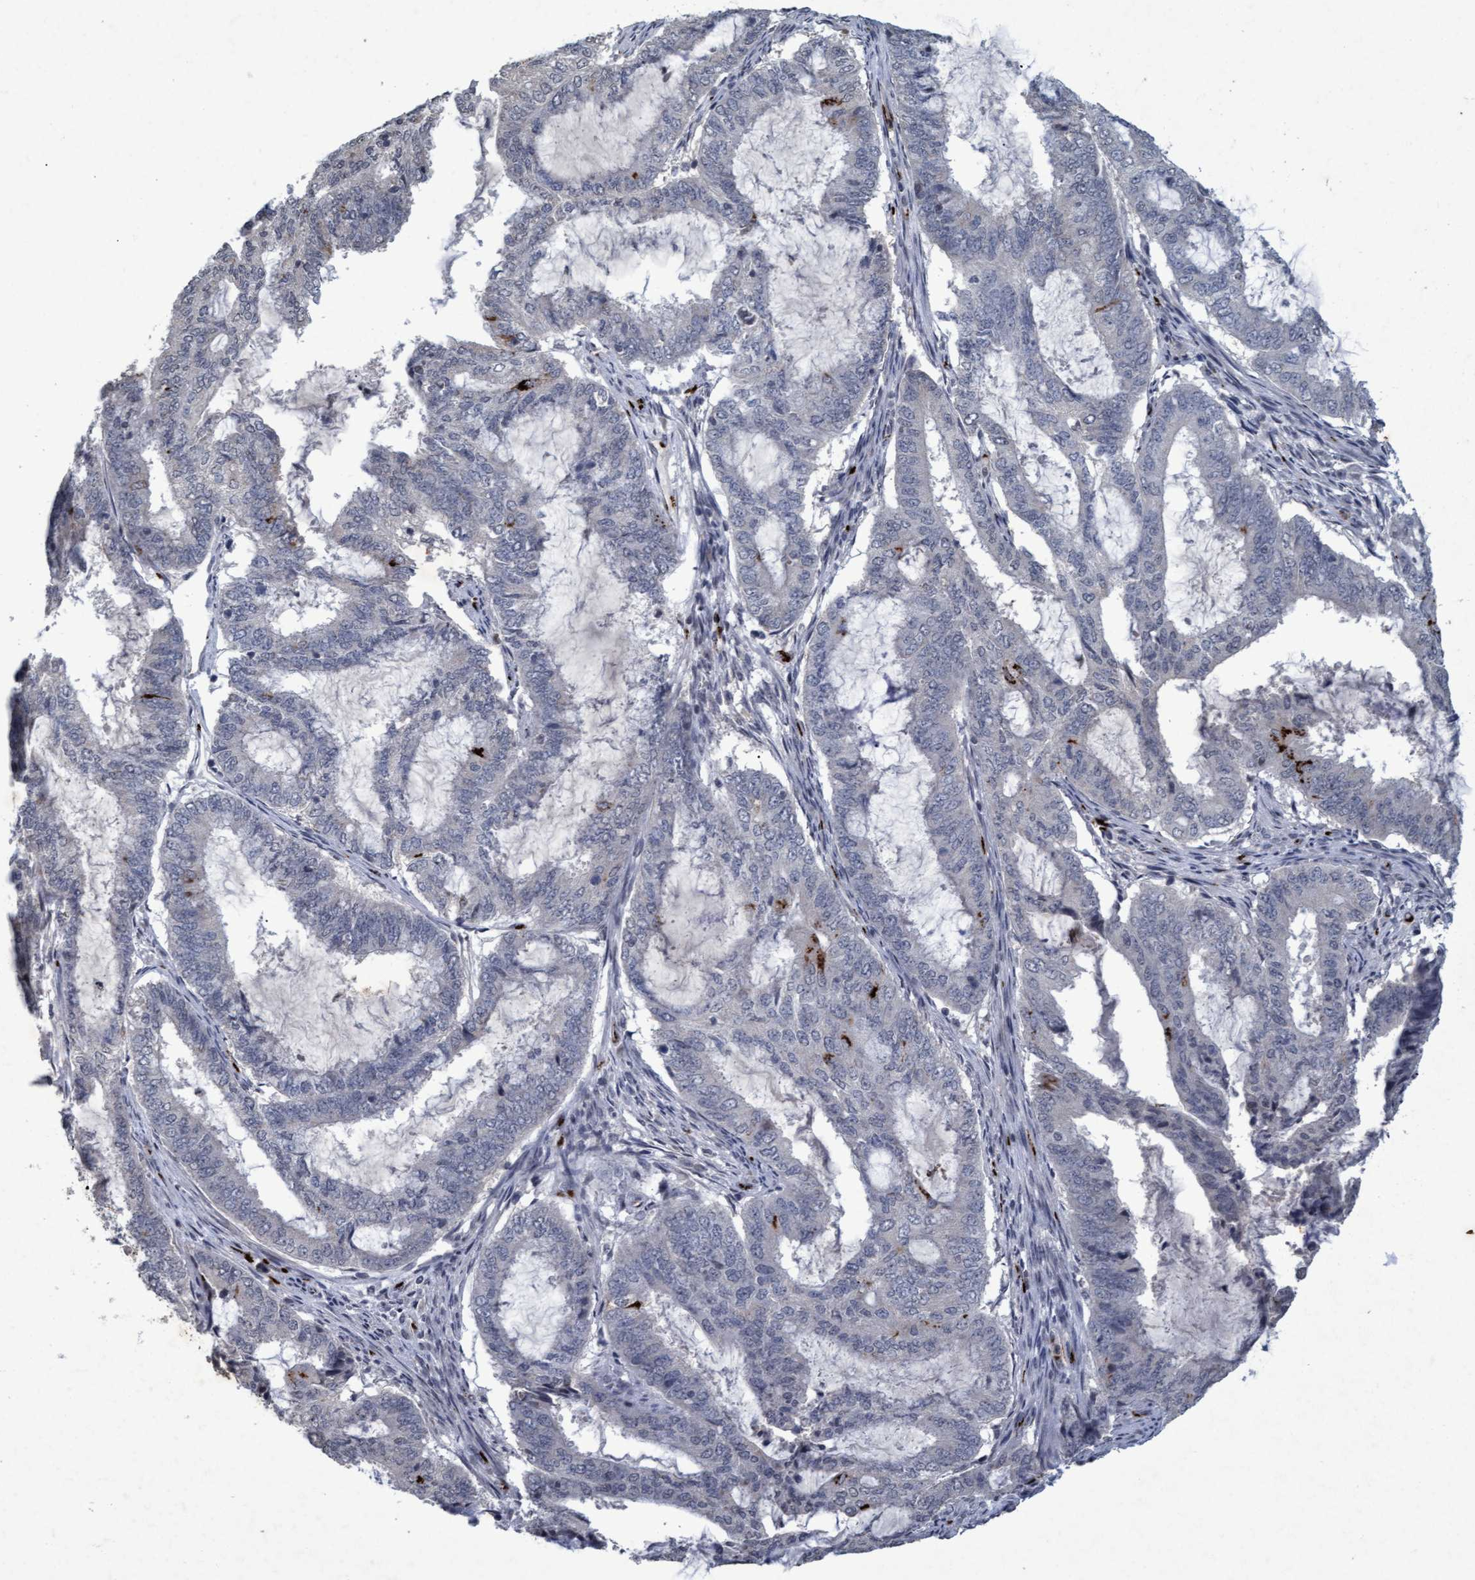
{"staining": {"intensity": "negative", "quantity": "none", "location": "none"}, "tissue": "endometrial cancer", "cell_type": "Tumor cells", "image_type": "cancer", "snomed": [{"axis": "morphology", "description": "Adenocarcinoma, NOS"}, {"axis": "topography", "description": "Endometrium"}], "caption": "DAB immunohistochemical staining of human adenocarcinoma (endometrial) demonstrates no significant positivity in tumor cells.", "gene": "GALC", "patient": {"sex": "female", "age": 51}}